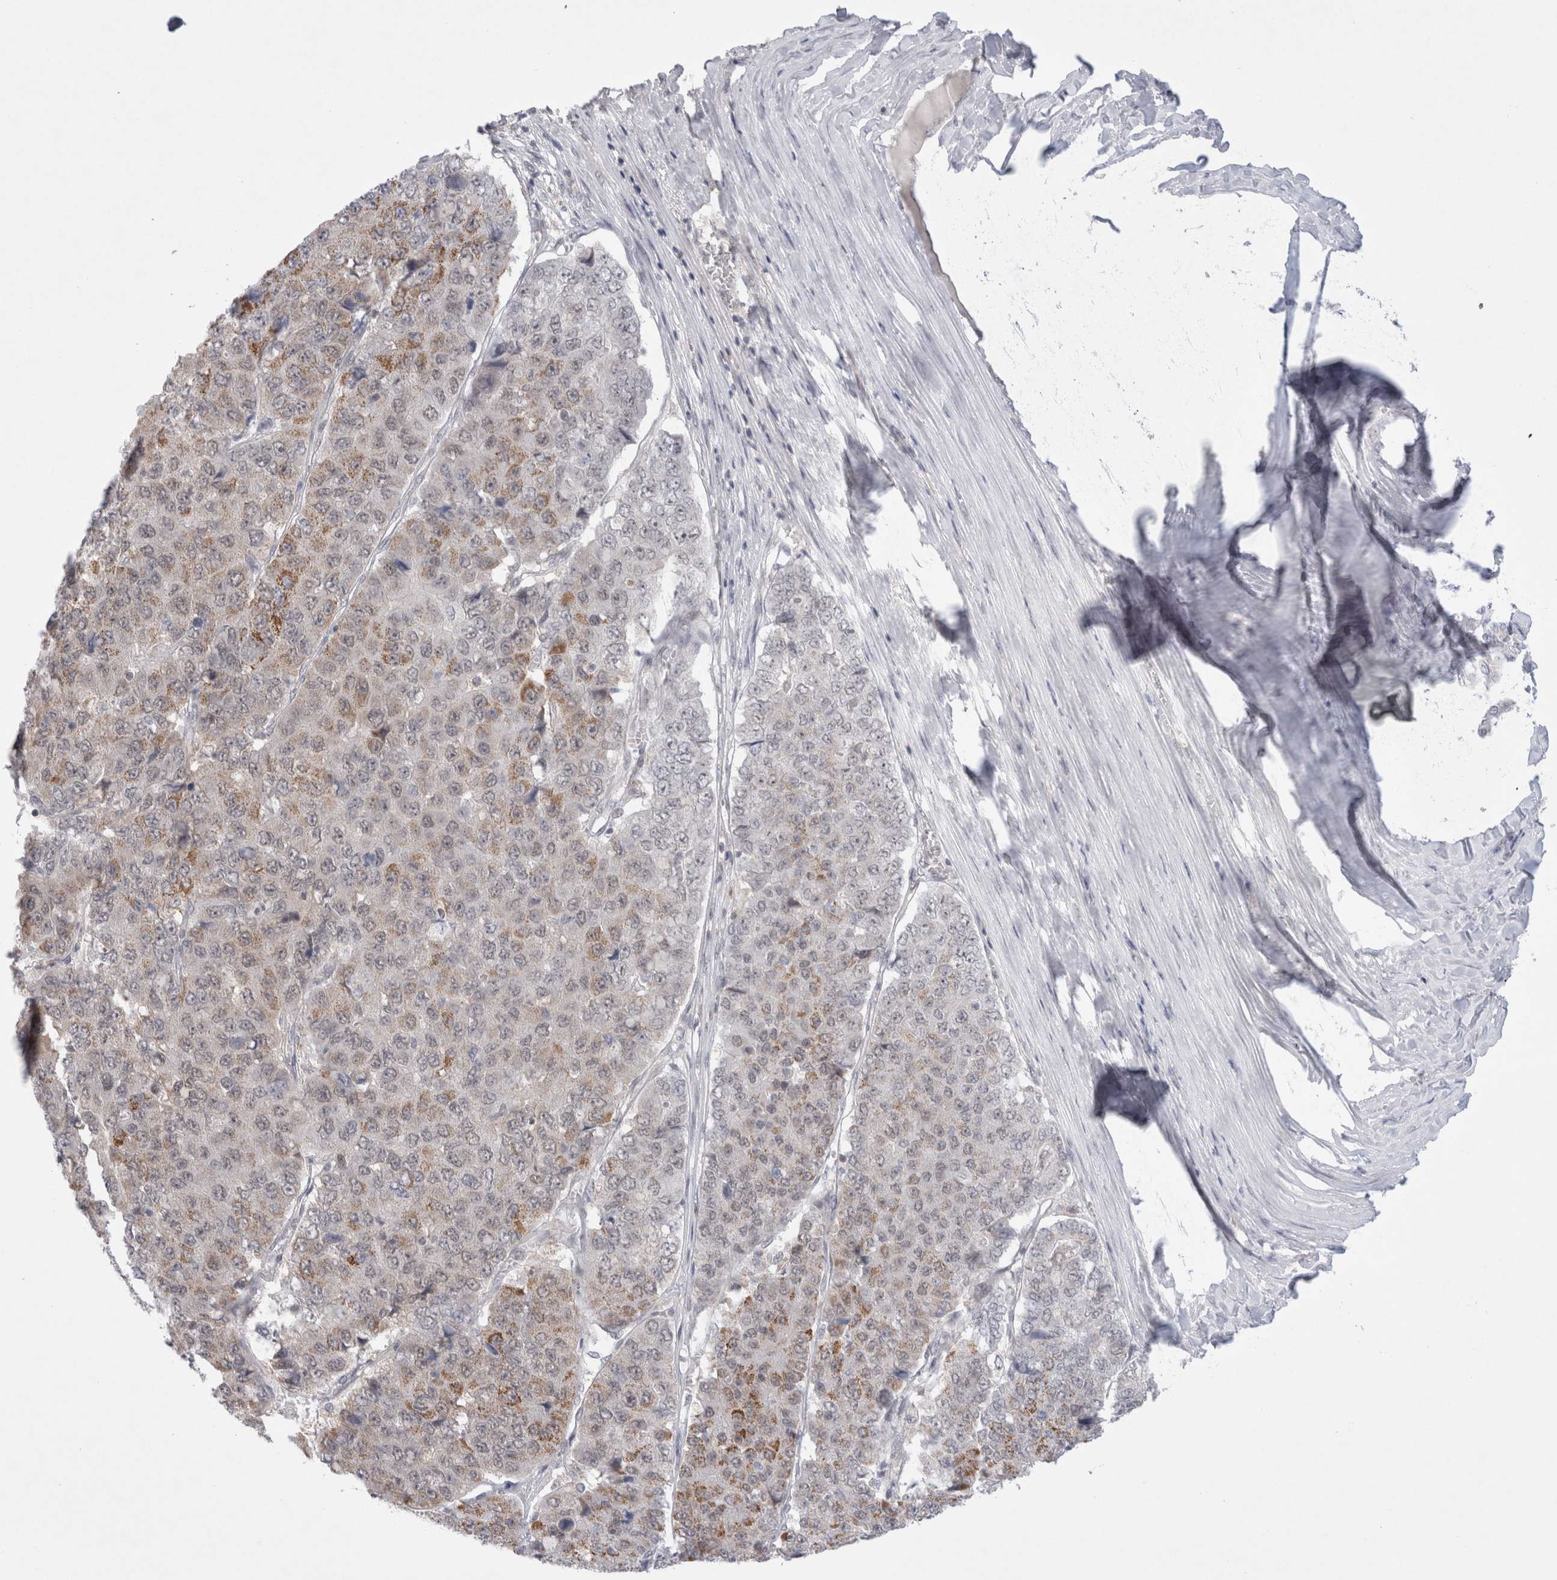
{"staining": {"intensity": "weak", "quantity": ">75%", "location": "cytoplasmic/membranous"}, "tissue": "pancreatic cancer", "cell_type": "Tumor cells", "image_type": "cancer", "snomed": [{"axis": "morphology", "description": "Adenocarcinoma, NOS"}, {"axis": "topography", "description": "Pancreas"}], "caption": "A brown stain highlights weak cytoplasmic/membranous staining of a protein in human pancreatic adenocarcinoma tumor cells.", "gene": "CERS5", "patient": {"sex": "male", "age": 50}}